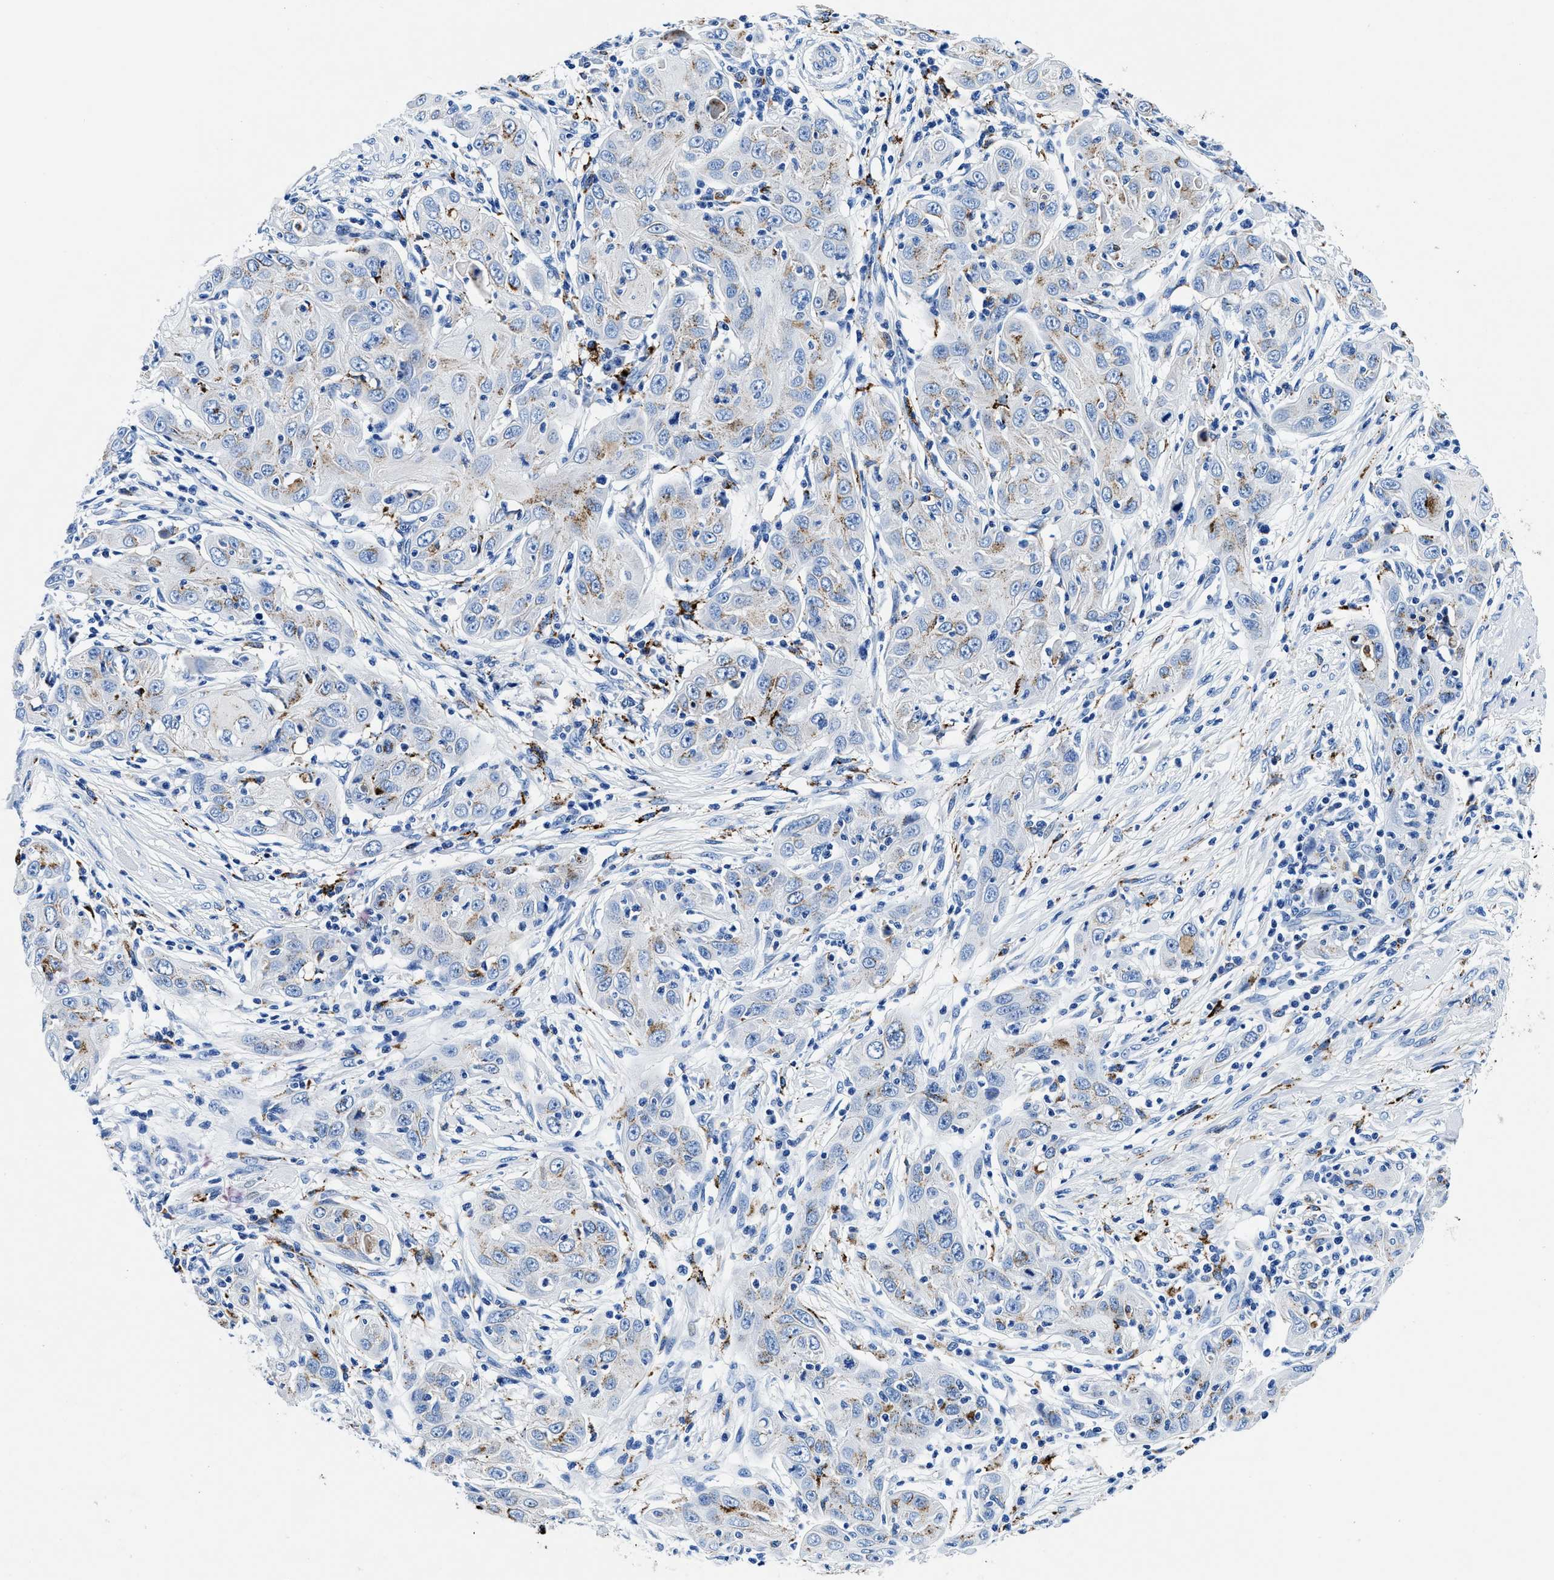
{"staining": {"intensity": "weak", "quantity": "<25%", "location": "cytoplasmic/membranous"}, "tissue": "skin cancer", "cell_type": "Tumor cells", "image_type": "cancer", "snomed": [{"axis": "morphology", "description": "Squamous cell carcinoma, NOS"}, {"axis": "topography", "description": "Skin"}], "caption": "Image shows no significant protein staining in tumor cells of skin squamous cell carcinoma.", "gene": "OR14K1", "patient": {"sex": "female", "age": 88}}